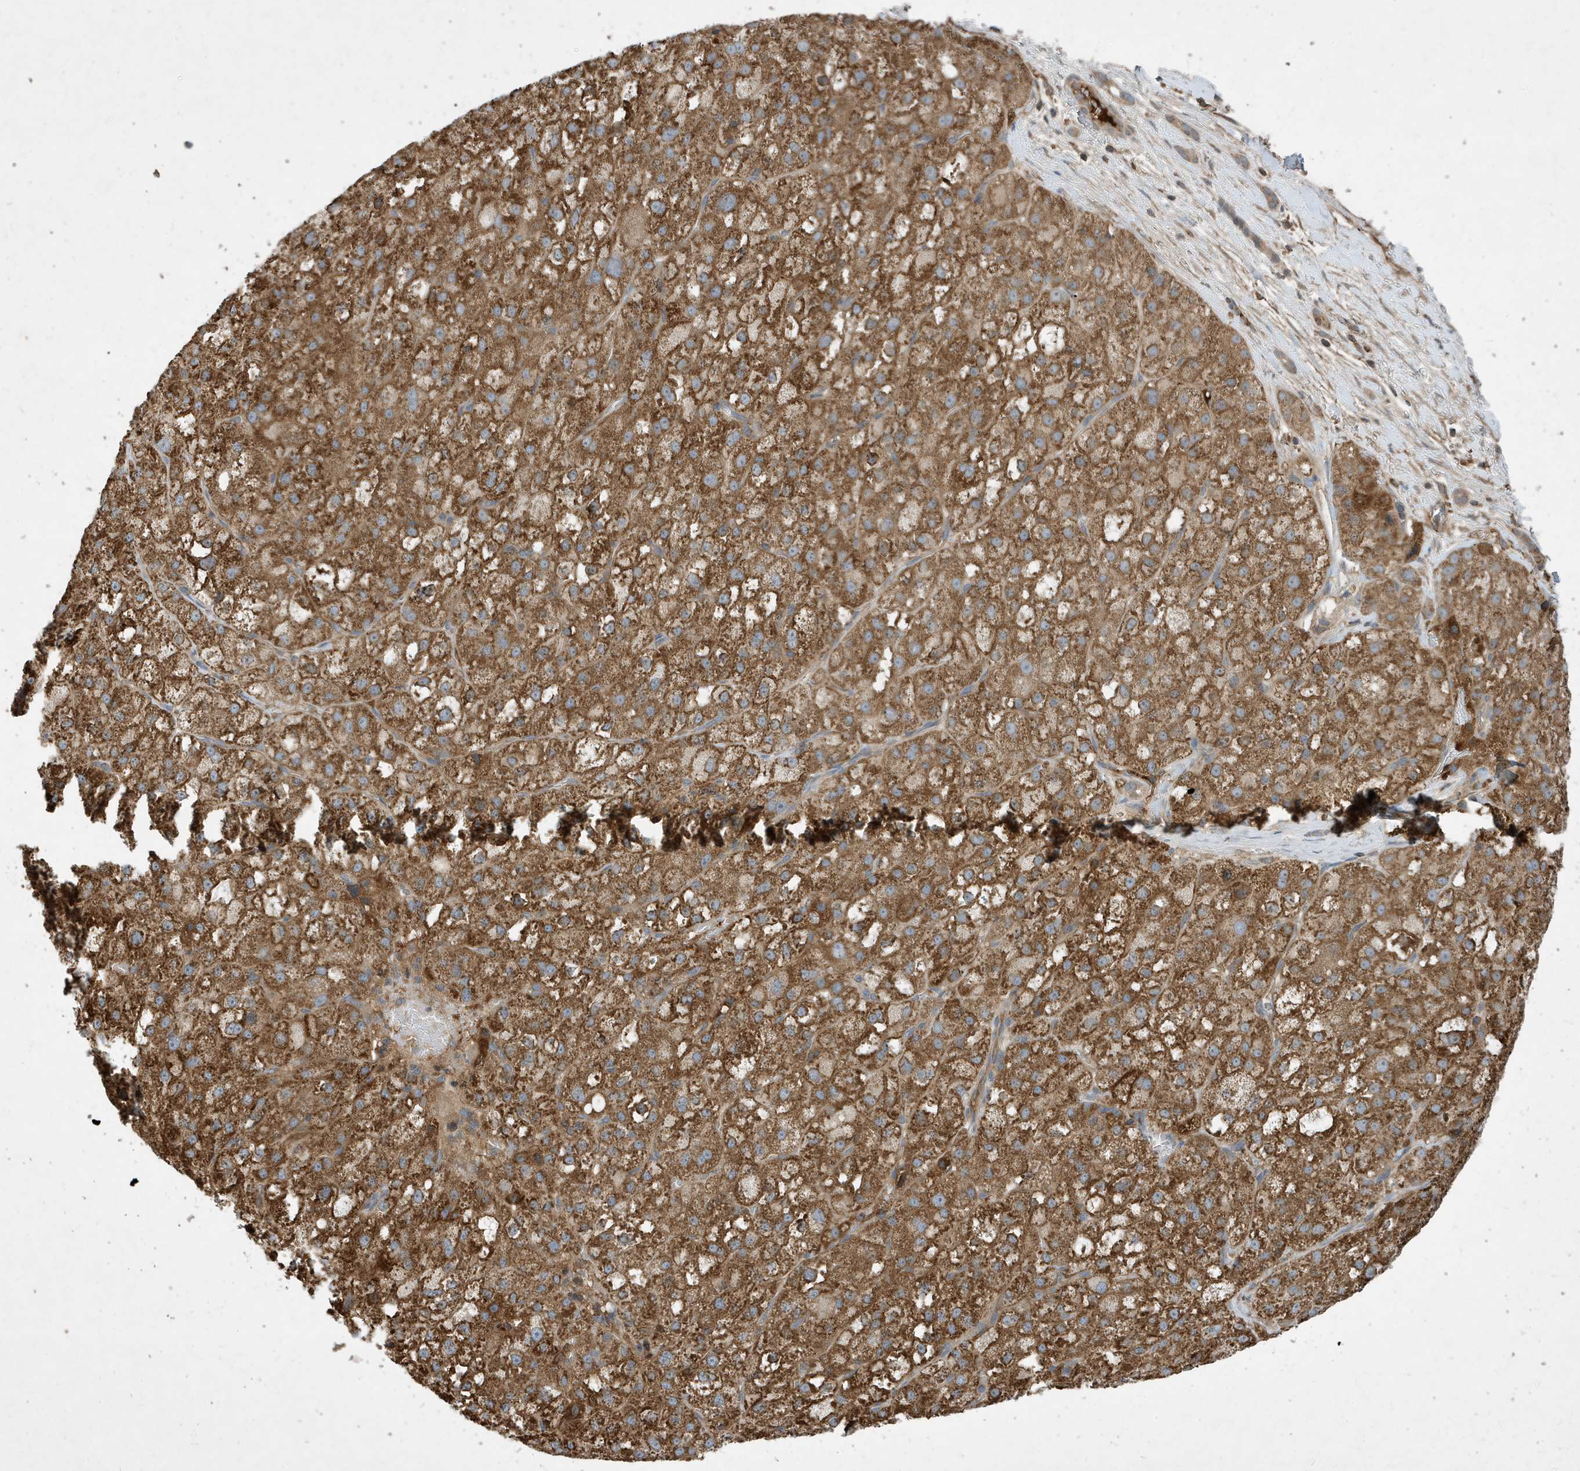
{"staining": {"intensity": "strong", "quantity": ">75%", "location": "cytoplasmic/membranous"}, "tissue": "liver cancer", "cell_type": "Tumor cells", "image_type": "cancer", "snomed": [{"axis": "morphology", "description": "Carcinoma, Hepatocellular, NOS"}, {"axis": "topography", "description": "Liver"}], "caption": "Immunohistochemistry (IHC) of human hepatocellular carcinoma (liver) exhibits high levels of strong cytoplasmic/membranous staining in about >75% of tumor cells. (brown staining indicates protein expression, while blue staining denotes nuclei).", "gene": "STK19", "patient": {"sex": "male", "age": 57}}